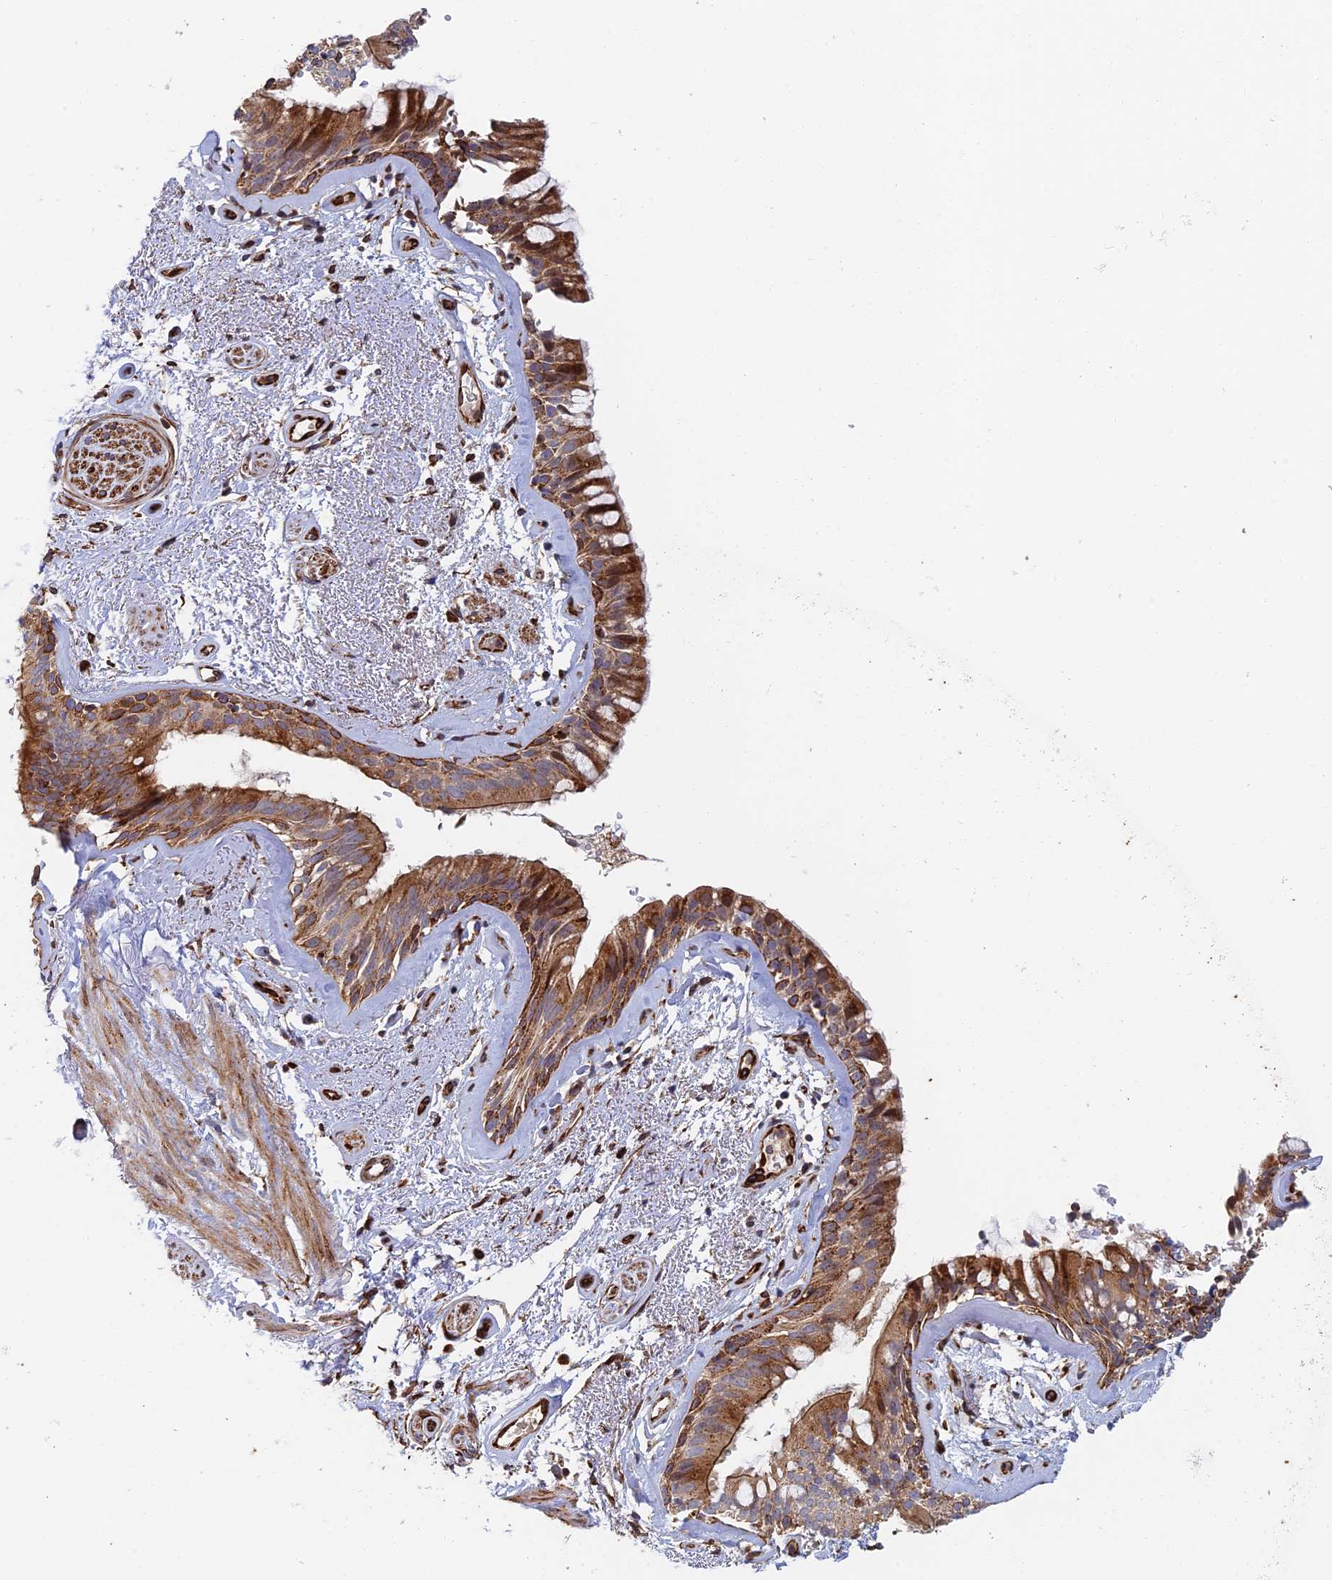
{"staining": {"intensity": "moderate", "quantity": ">75%", "location": "cytoplasmic/membranous"}, "tissue": "bronchus", "cell_type": "Respiratory epithelial cells", "image_type": "normal", "snomed": [{"axis": "morphology", "description": "Normal tissue, NOS"}, {"axis": "topography", "description": "Cartilage tissue"}, {"axis": "topography", "description": "Bronchus"}], "caption": "This micrograph shows immunohistochemistry staining of benign human bronchus, with medium moderate cytoplasmic/membranous expression in approximately >75% of respiratory epithelial cells.", "gene": "PPP2R3C", "patient": {"sex": "female", "age": 66}}